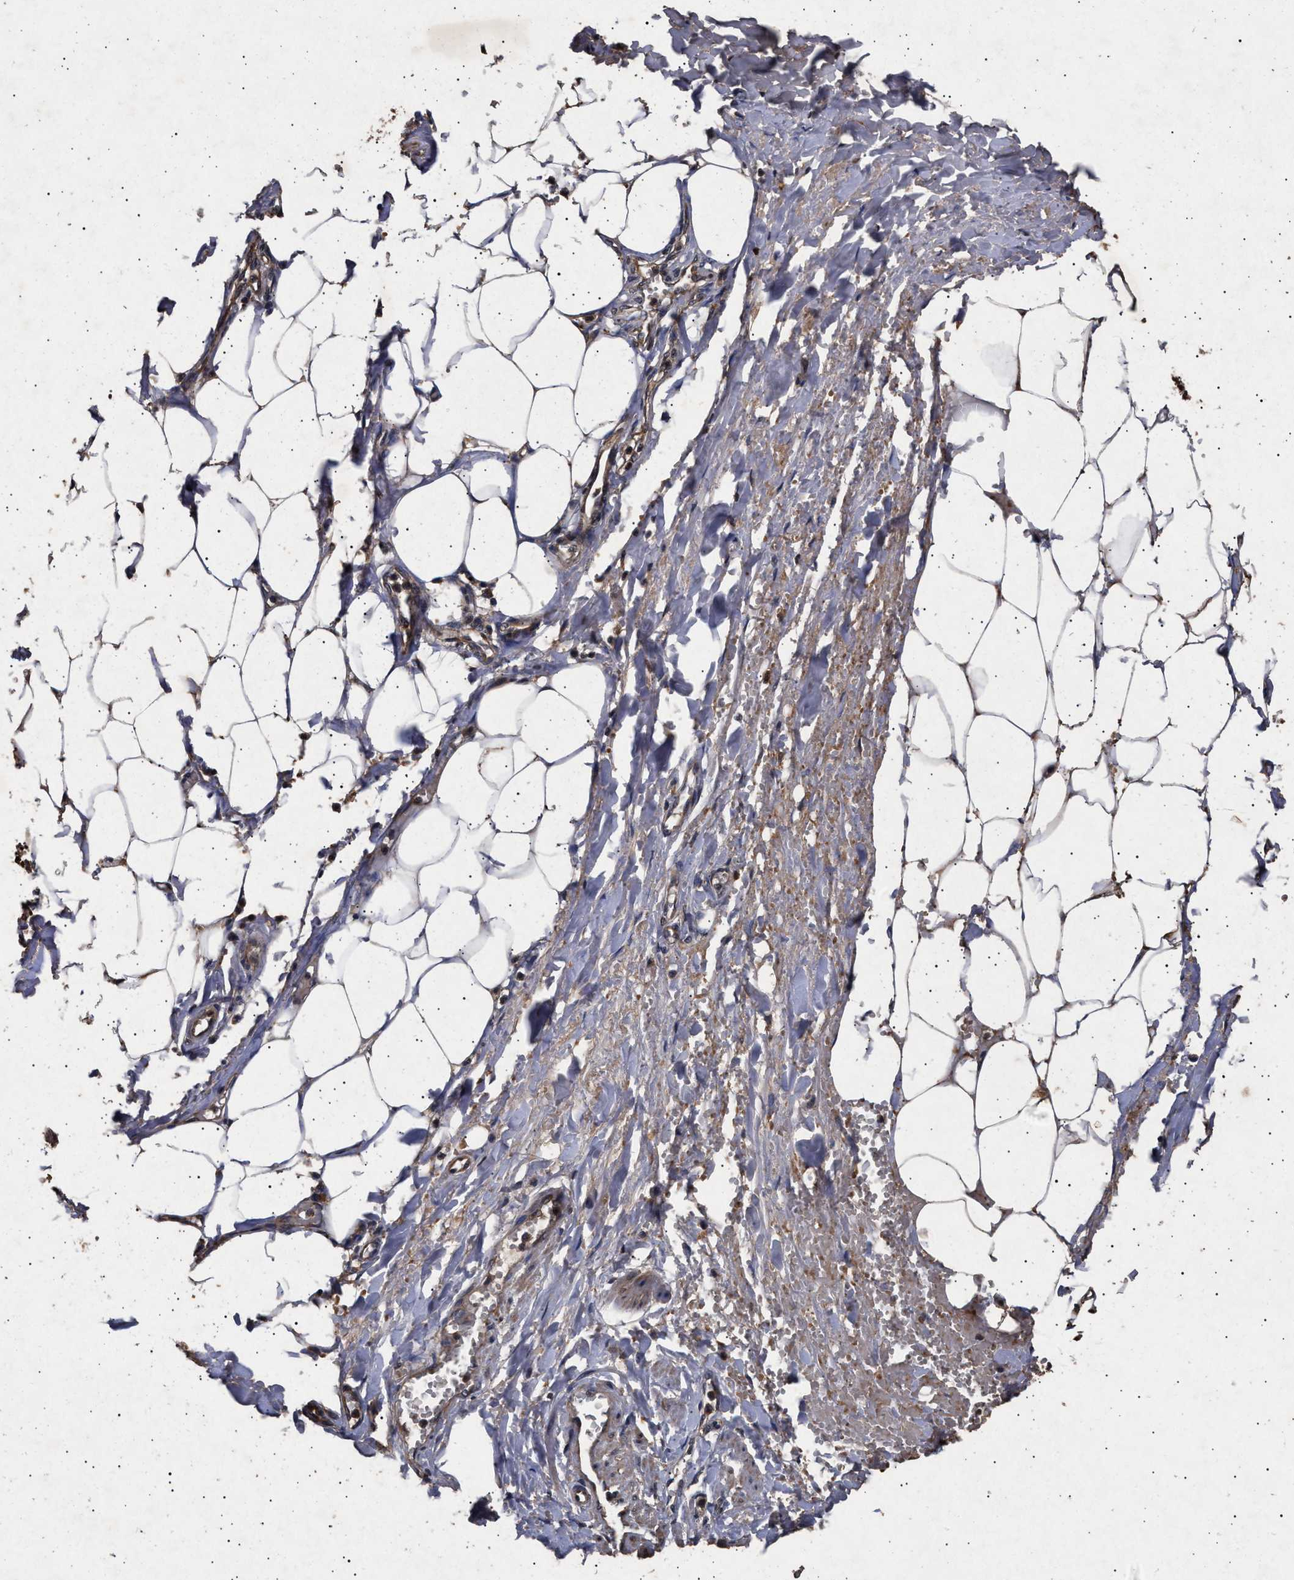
{"staining": {"intensity": "strong", "quantity": ">75%", "location": "cytoplasmic/membranous"}, "tissue": "adipose tissue", "cell_type": "Adipocytes", "image_type": "normal", "snomed": [{"axis": "morphology", "description": "Normal tissue, NOS"}, {"axis": "topography", "description": "Soft tissue"}, {"axis": "topography", "description": "Vascular tissue"}], "caption": "Immunohistochemical staining of benign human adipose tissue shows high levels of strong cytoplasmic/membranous expression in approximately >75% of adipocytes.", "gene": "ITGB5", "patient": {"sex": "female", "age": 35}}